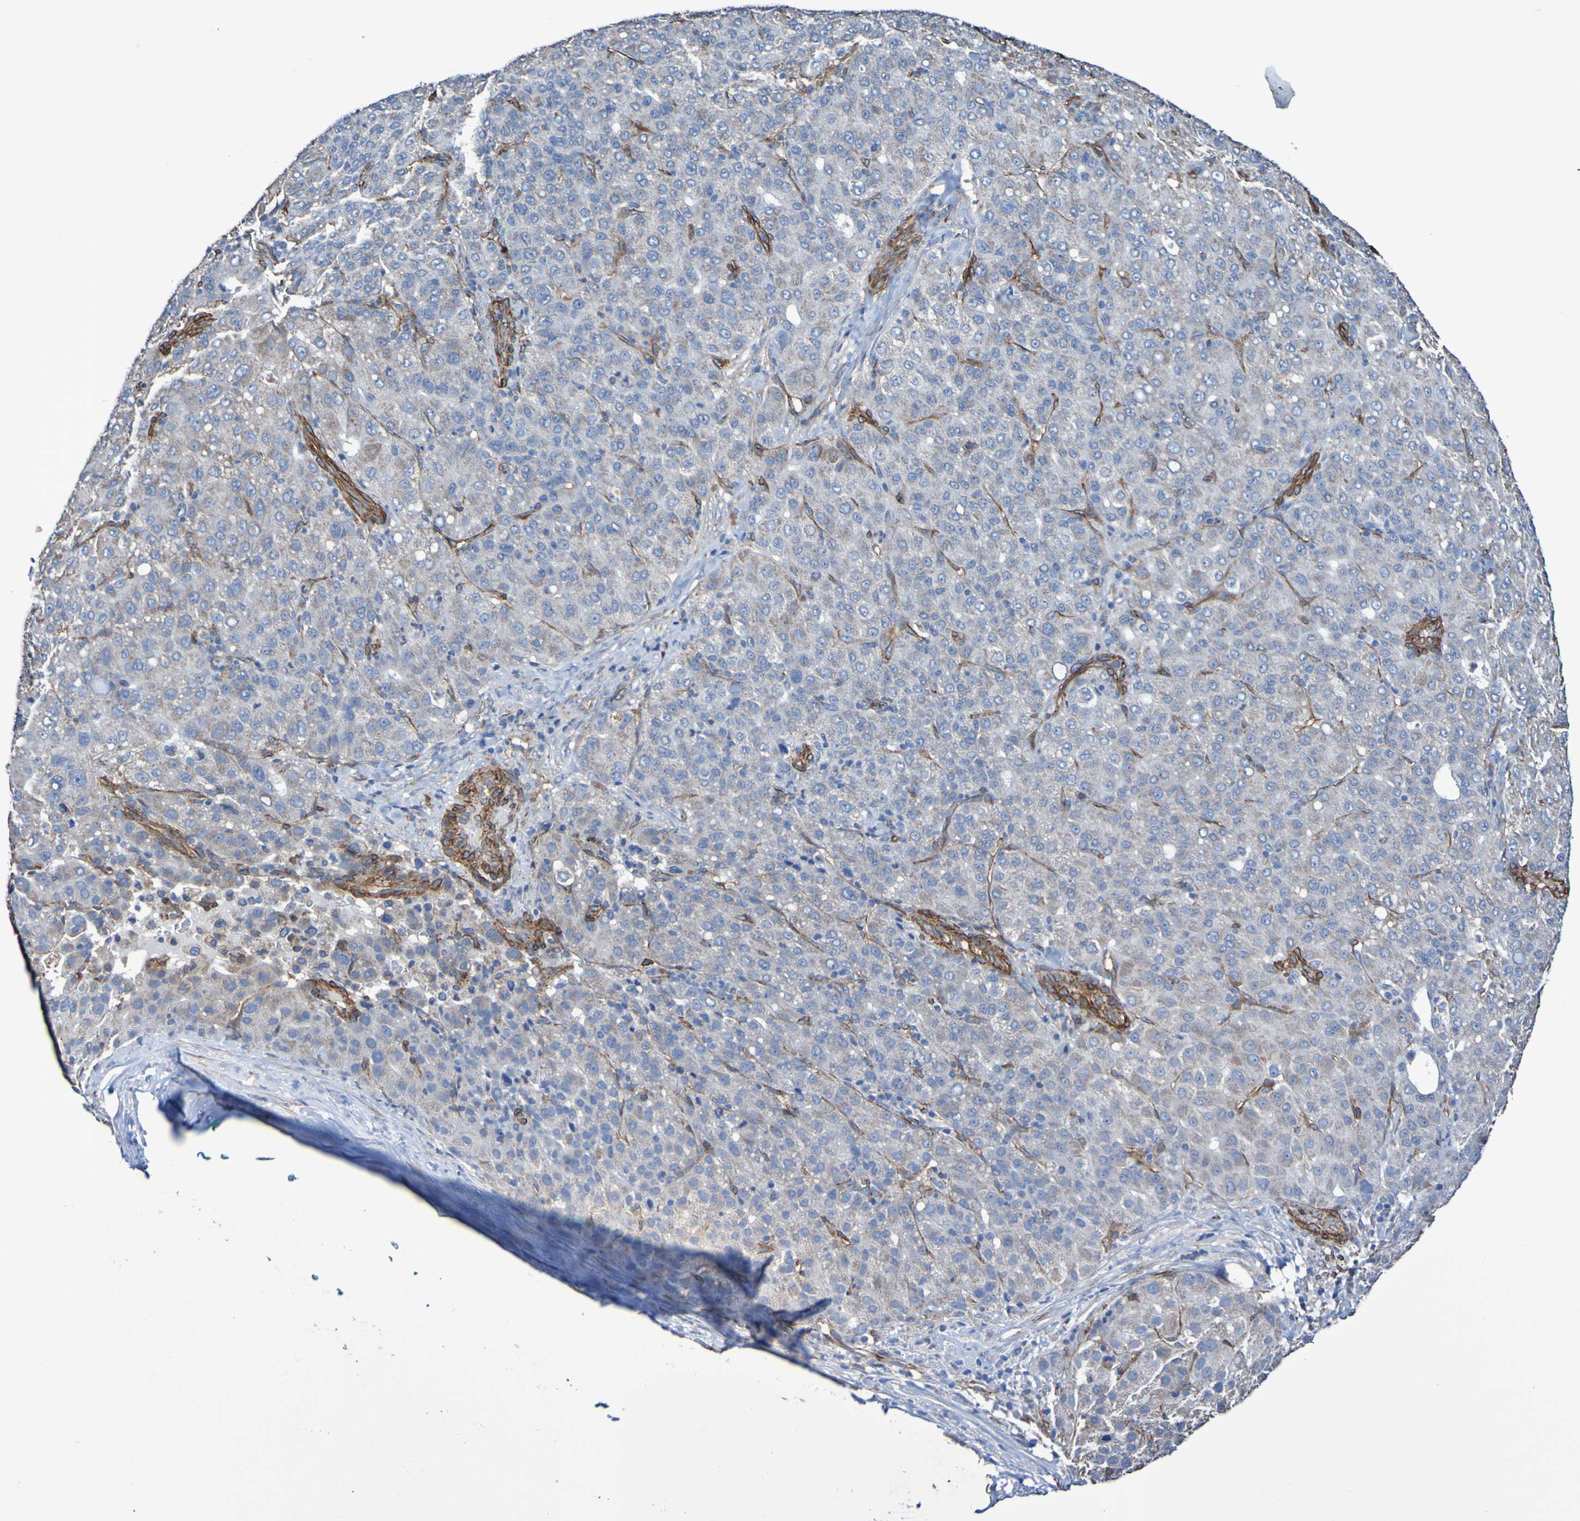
{"staining": {"intensity": "negative", "quantity": "none", "location": "none"}, "tissue": "liver cancer", "cell_type": "Tumor cells", "image_type": "cancer", "snomed": [{"axis": "morphology", "description": "Carcinoma, Hepatocellular, NOS"}, {"axis": "topography", "description": "Liver"}], "caption": "Tumor cells show no significant staining in liver hepatocellular carcinoma.", "gene": "ELMOD3", "patient": {"sex": "male", "age": 65}}